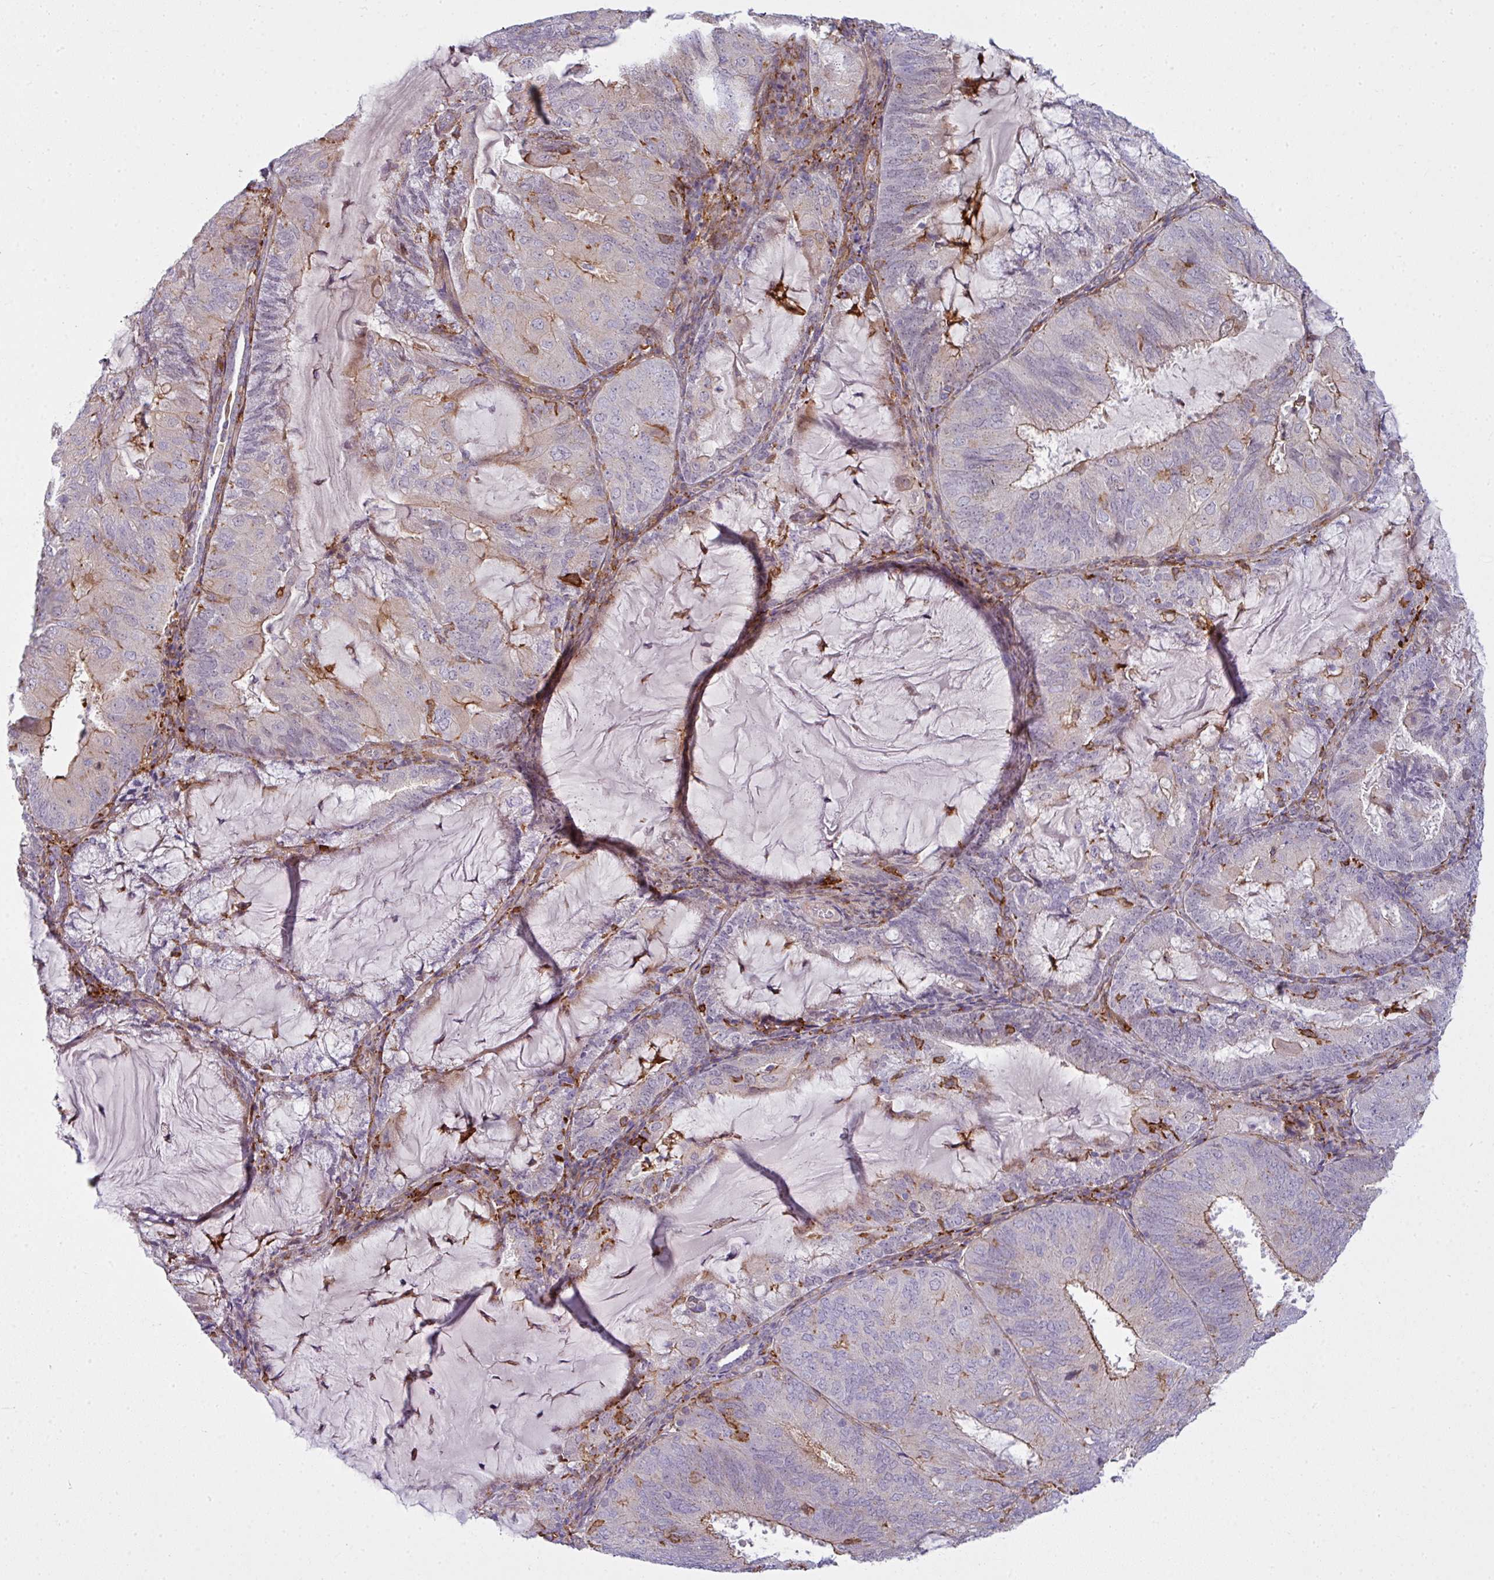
{"staining": {"intensity": "weak", "quantity": "<25%", "location": "cytoplasmic/membranous"}, "tissue": "endometrial cancer", "cell_type": "Tumor cells", "image_type": "cancer", "snomed": [{"axis": "morphology", "description": "Adenocarcinoma, NOS"}, {"axis": "topography", "description": "Endometrium"}], "caption": "Protein analysis of endometrial cancer (adenocarcinoma) demonstrates no significant staining in tumor cells.", "gene": "COL8A1", "patient": {"sex": "female", "age": 81}}